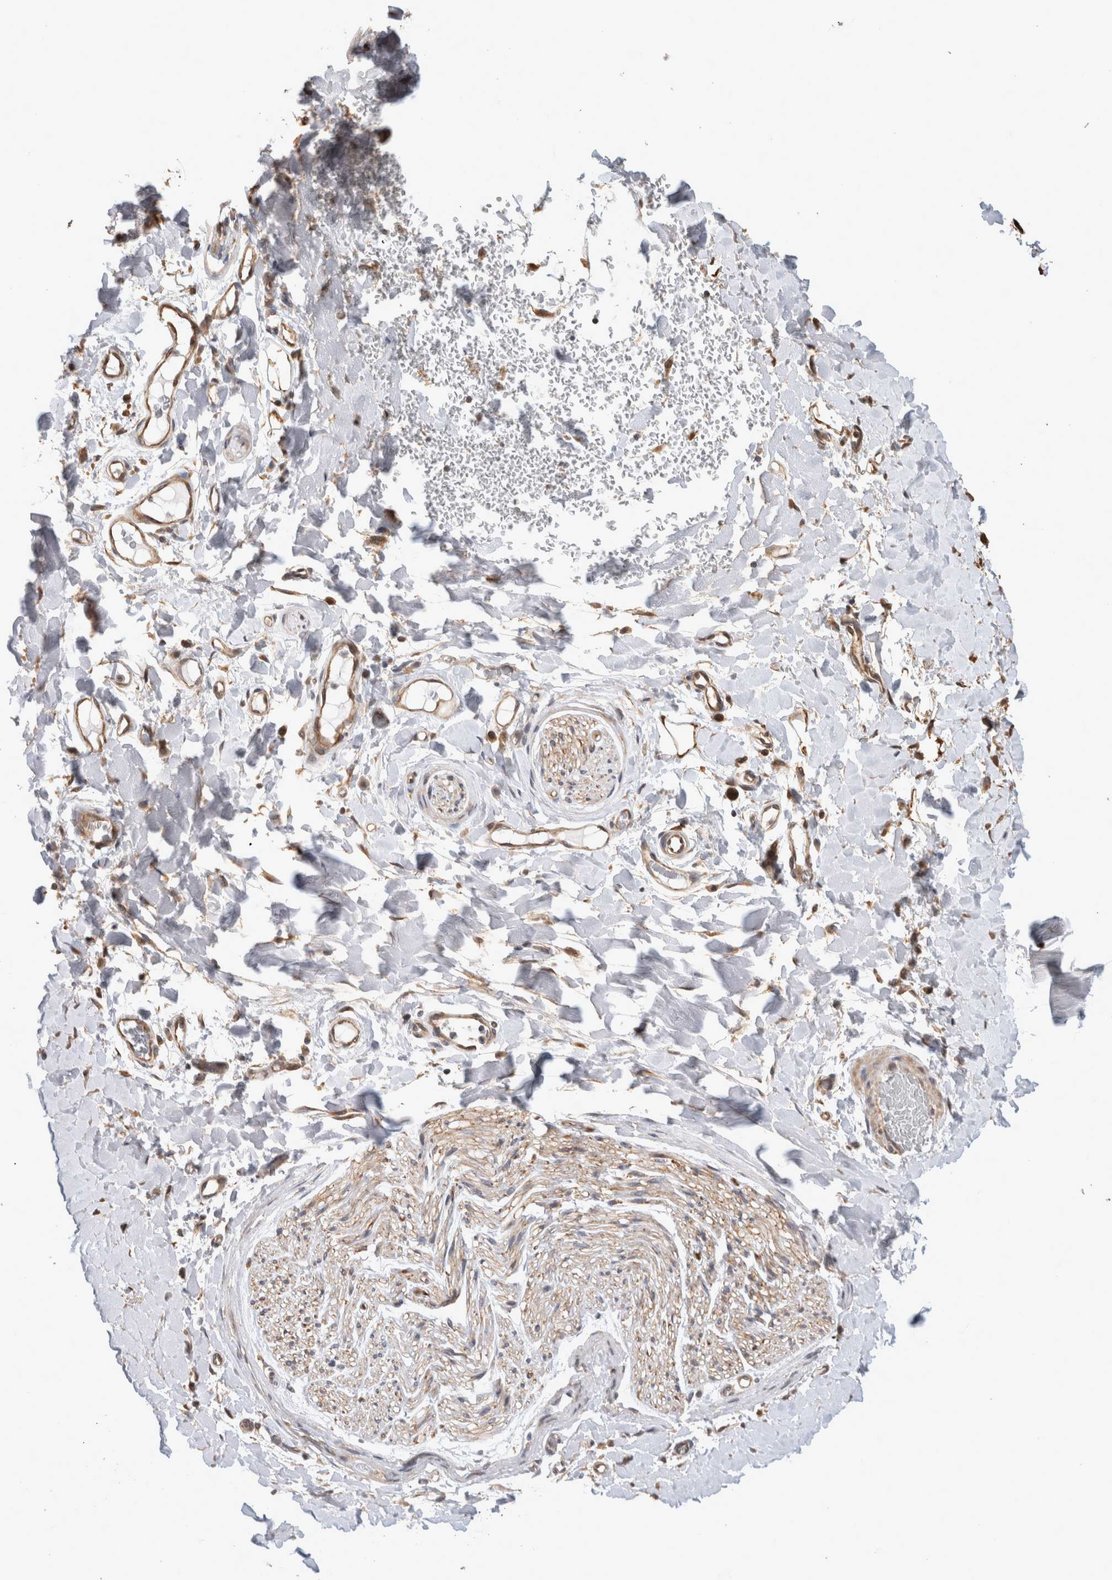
{"staining": {"intensity": "moderate", "quantity": "25%-75%", "location": "cytoplasmic/membranous"}, "tissue": "adipose tissue", "cell_type": "Adipocytes", "image_type": "normal", "snomed": [{"axis": "morphology", "description": "Normal tissue, NOS"}, {"axis": "morphology", "description": "Adenocarcinoma, NOS"}, {"axis": "topography", "description": "Esophagus"}], "caption": "Benign adipose tissue exhibits moderate cytoplasmic/membranous positivity in about 25%-75% of adipocytes, visualized by immunohistochemistry. (IHC, brightfield microscopy, high magnification).", "gene": "CLIP1", "patient": {"sex": "male", "age": 62}}